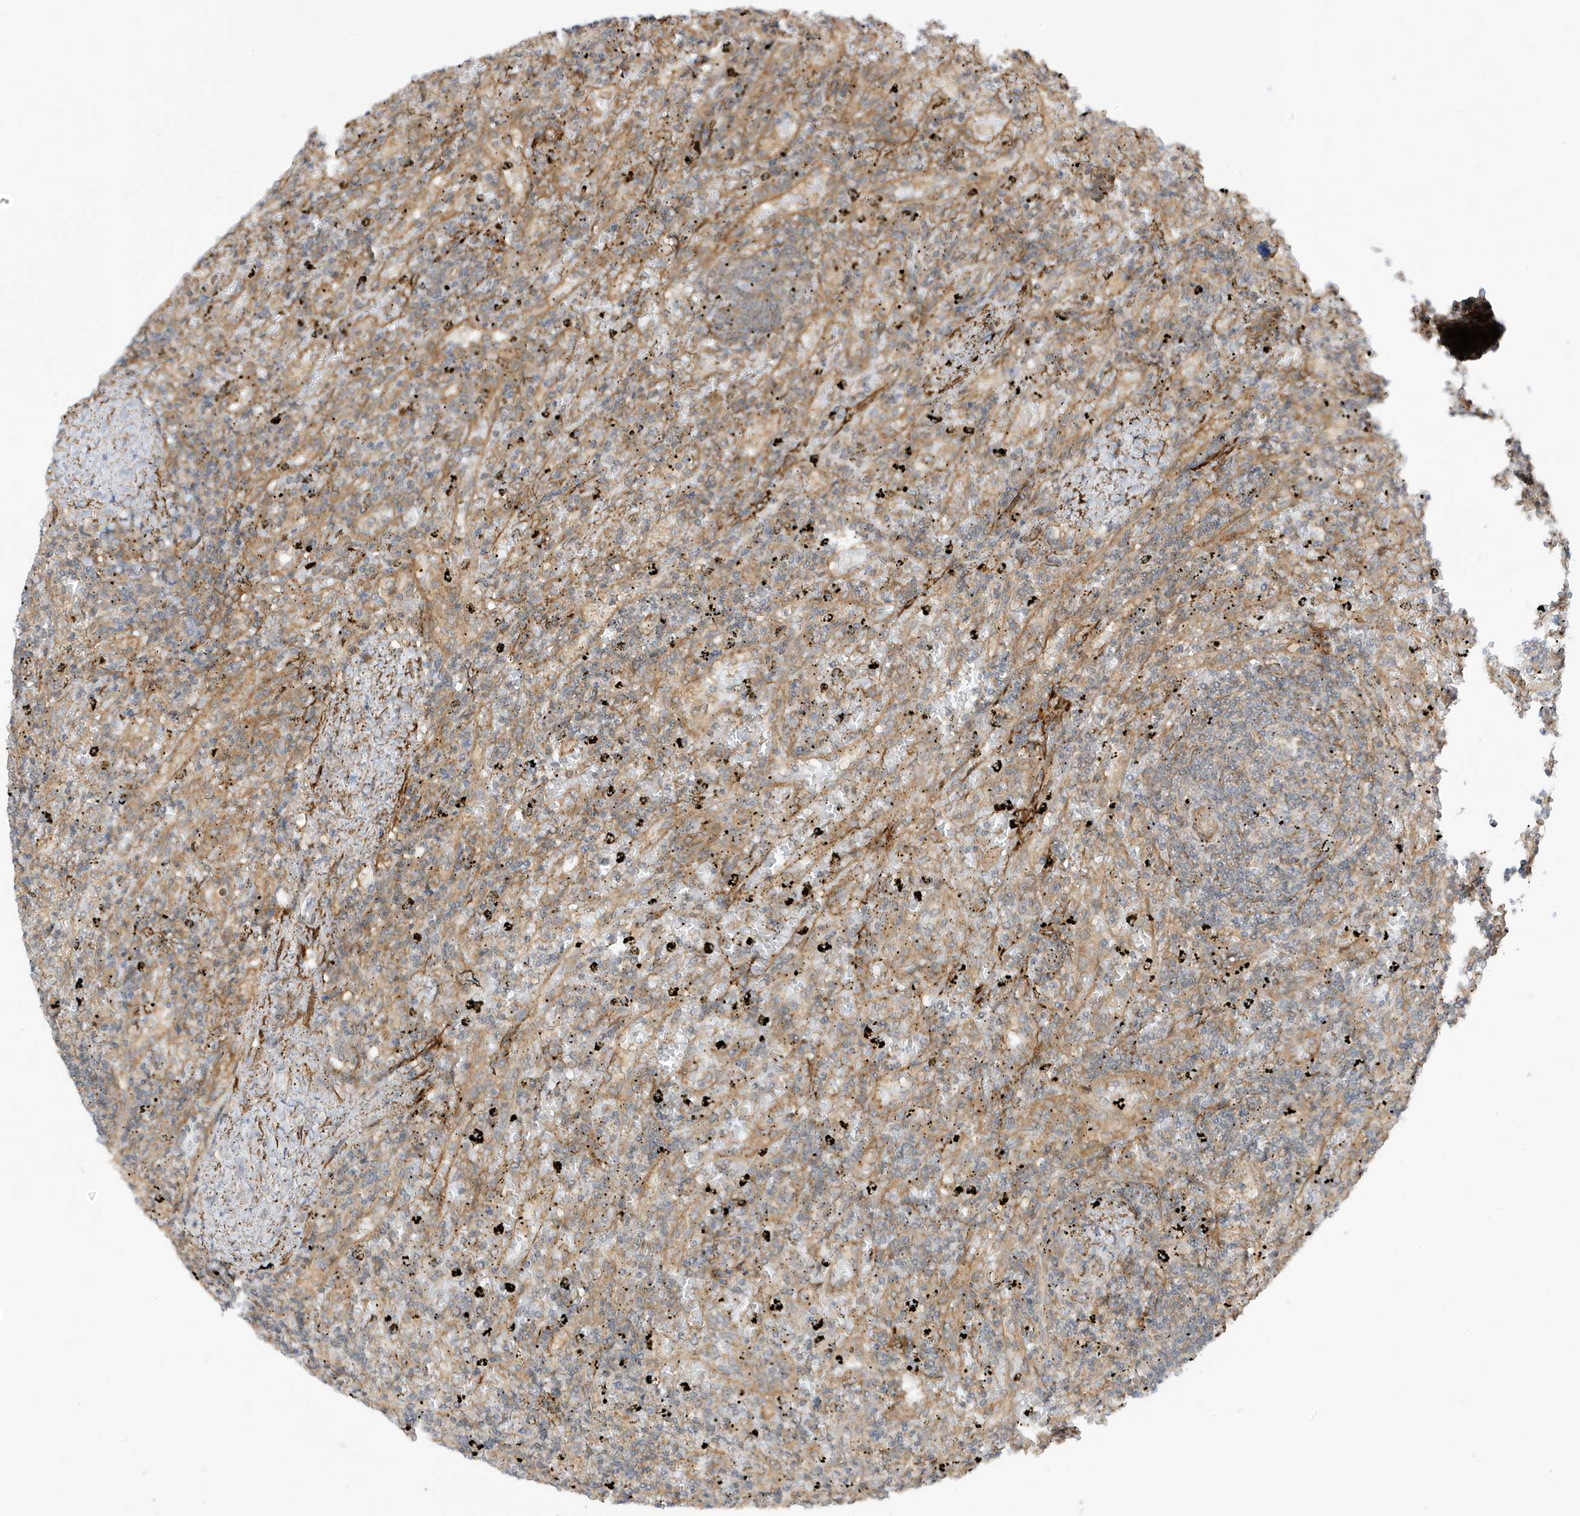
{"staining": {"intensity": "weak", "quantity": "<25%", "location": "cytoplasmic/membranous"}, "tissue": "lymphoma", "cell_type": "Tumor cells", "image_type": "cancer", "snomed": [{"axis": "morphology", "description": "Malignant lymphoma, non-Hodgkin's type, Low grade"}, {"axis": "topography", "description": "Spleen"}], "caption": "Immunohistochemistry photomicrograph of low-grade malignant lymphoma, non-Hodgkin's type stained for a protein (brown), which displays no positivity in tumor cells.", "gene": "CDC42EP3", "patient": {"sex": "male", "age": 76}}